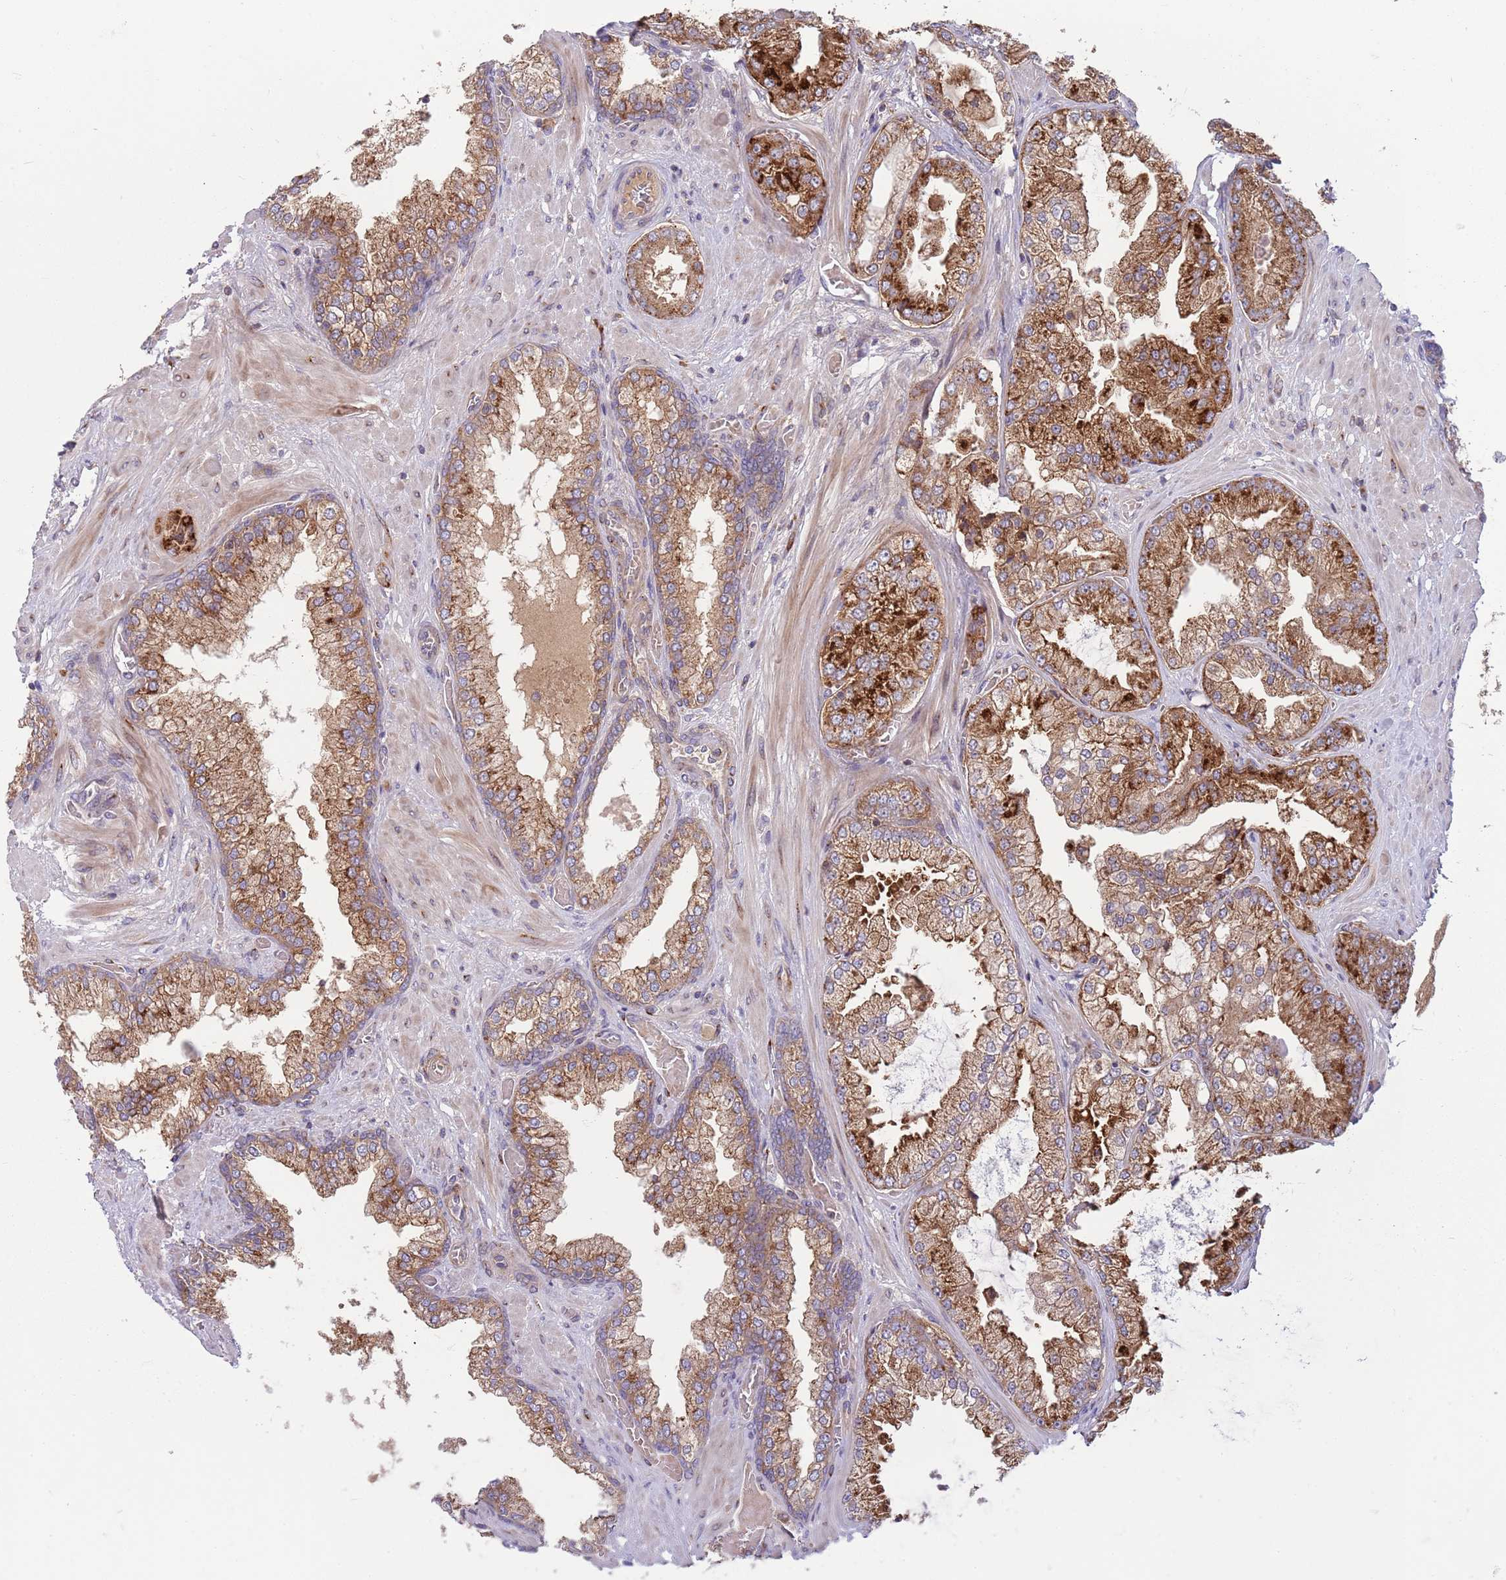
{"staining": {"intensity": "strong", "quantity": ">75%", "location": "cytoplasmic/membranous"}, "tissue": "prostate cancer", "cell_type": "Tumor cells", "image_type": "cancer", "snomed": [{"axis": "morphology", "description": "Adenocarcinoma, Low grade"}, {"axis": "topography", "description": "Prostate"}], "caption": "A photomicrograph of human prostate adenocarcinoma (low-grade) stained for a protein exhibits strong cytoplasmic/membranous brown staining in tumor cells.", "gene": "BTBD7", "patient": {"sex": "male", "age": 57}}